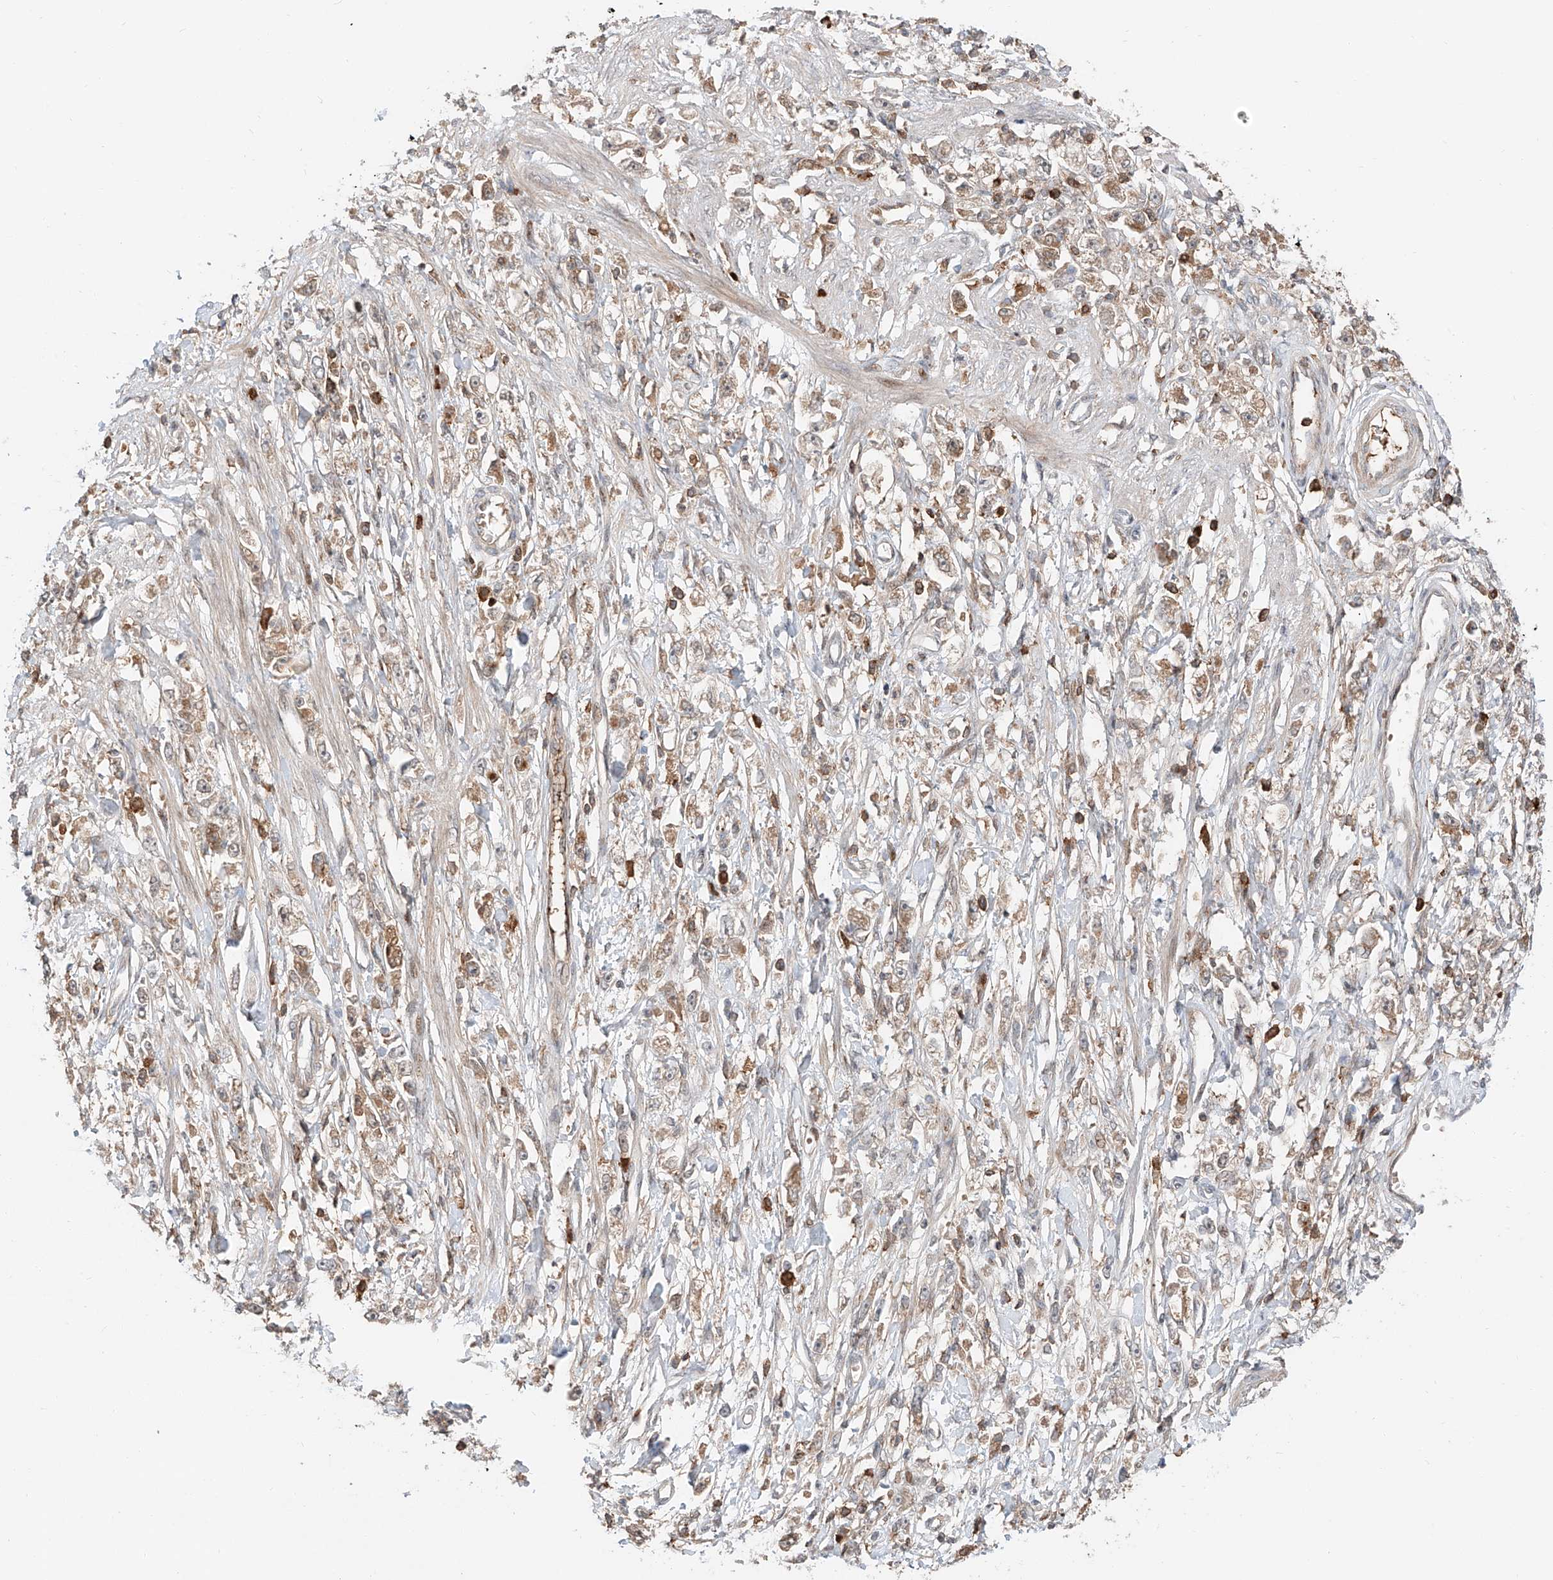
{"staining": {"intensity": "moderate", "quantity": "<25%", "location": "cytoplasmic/membranous"}, "tissue": "stomach cancer", "cell_type": "Tumor cells", "image_type": "cancer", "snomed": [{"axis": "morphology", "description": "Adenocarcinoma, NOS"}, {"axis": "topography", "description": "Stomach"}], "caption": "IHC micrograph of human stomach cancer stained for a protein (brown), which shows low levels of moderate cytoplasmic/membranous staining in approximately <25% of tumor cells.", "gene": "CEP162", "patient": {"sex": "female", "age": 59}}